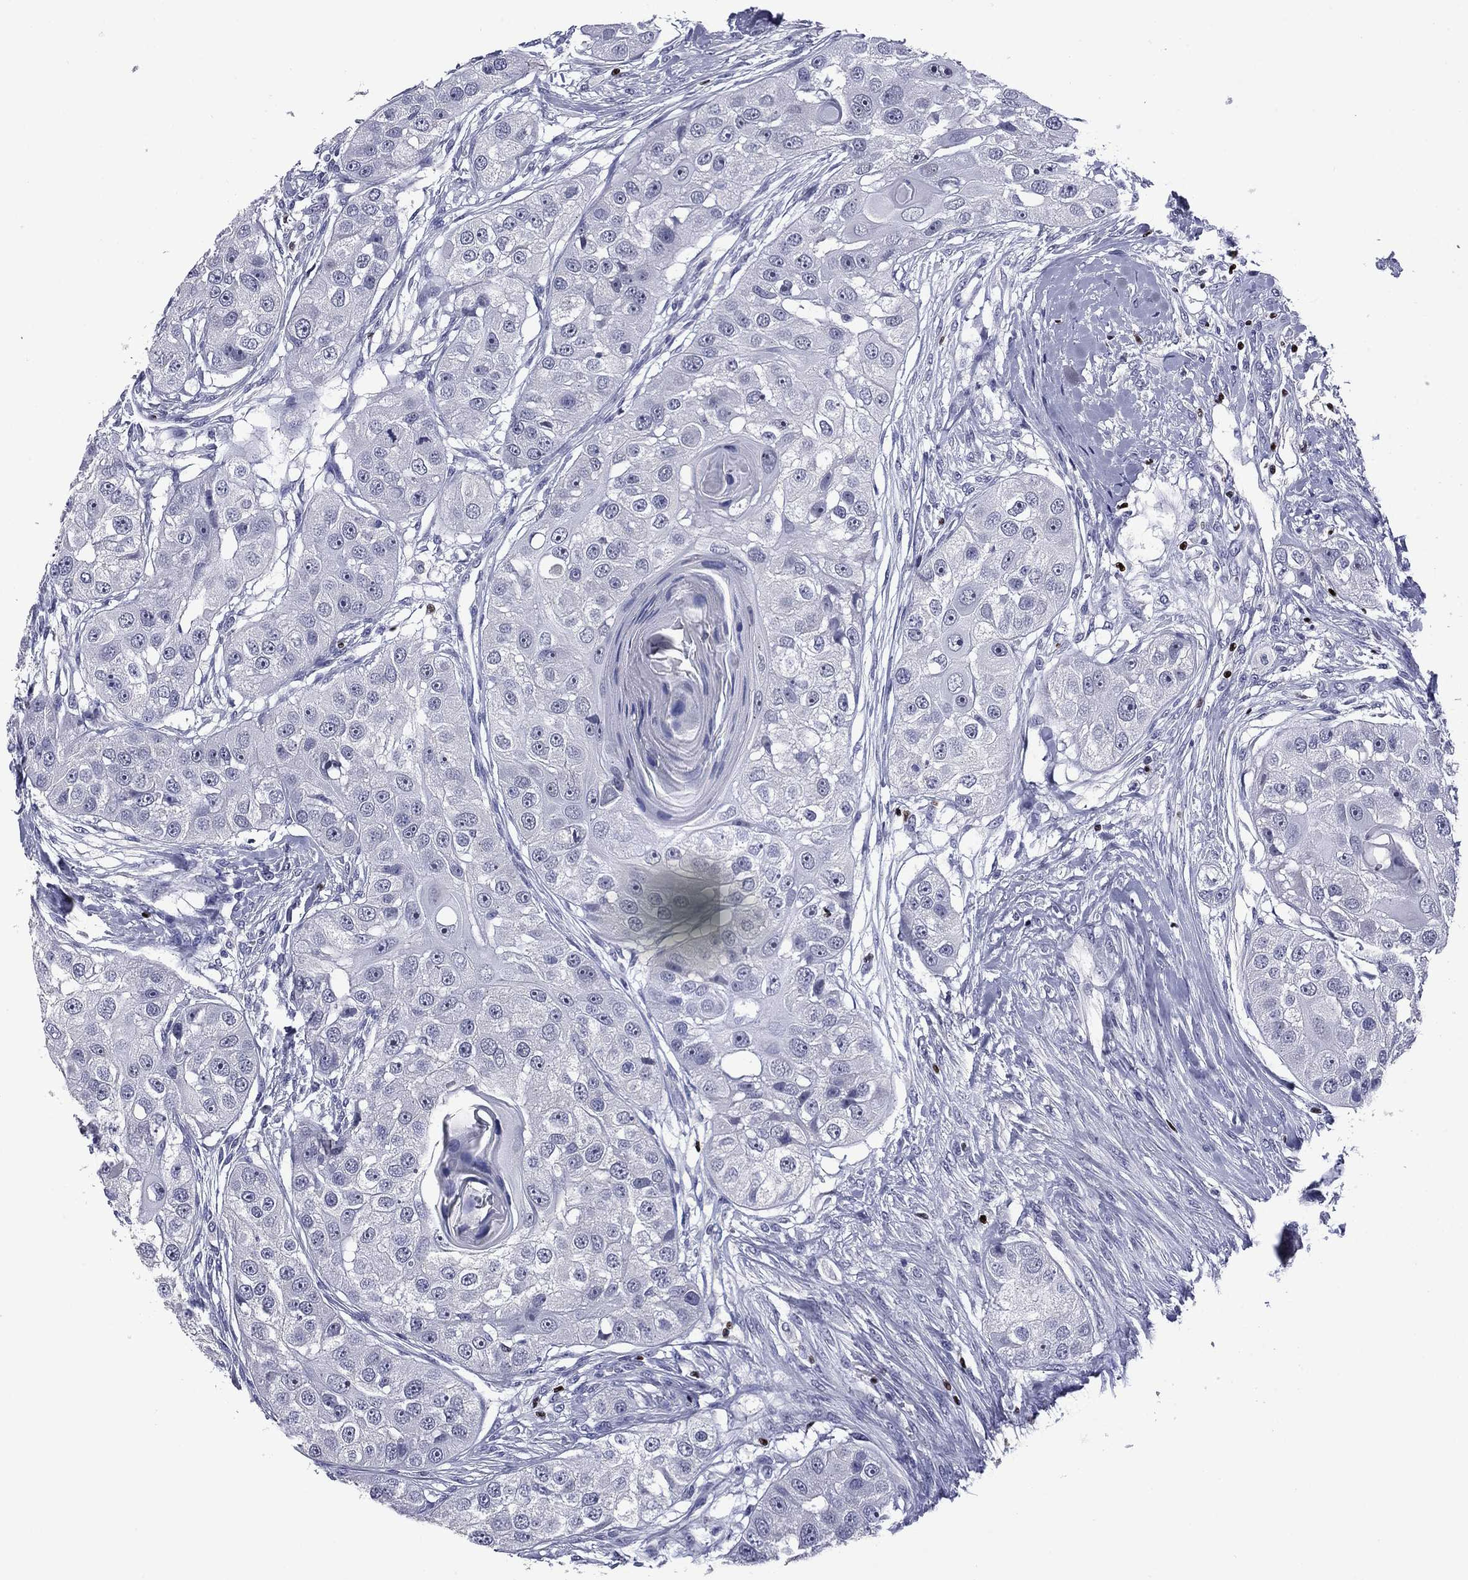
{"staining": {"intensity": "negative", "quantity": "none", "location": "none"}, "tissue": "head and neck cancer", "cell_type": "Tumor cells", "image_type": "cancer", "snomed": [{"axis": "morphology", "description": "Normal tissue, NOS"}, {"axis": "morphology", "description": "Squamous cell carcinoma, NOS"}, {"axis": "topography", "description": "Skeletal muscle"}, {"axis": "topography", "description": "Head-Neck"}], "caption": "Human squamous cell carcinoma (head and neck) stained for a protein using immunohistochemistry (IHC) displays no expression in tumor cells.", "gene": "IKZF3", "patient": {"sex": "male", "age": 51}}